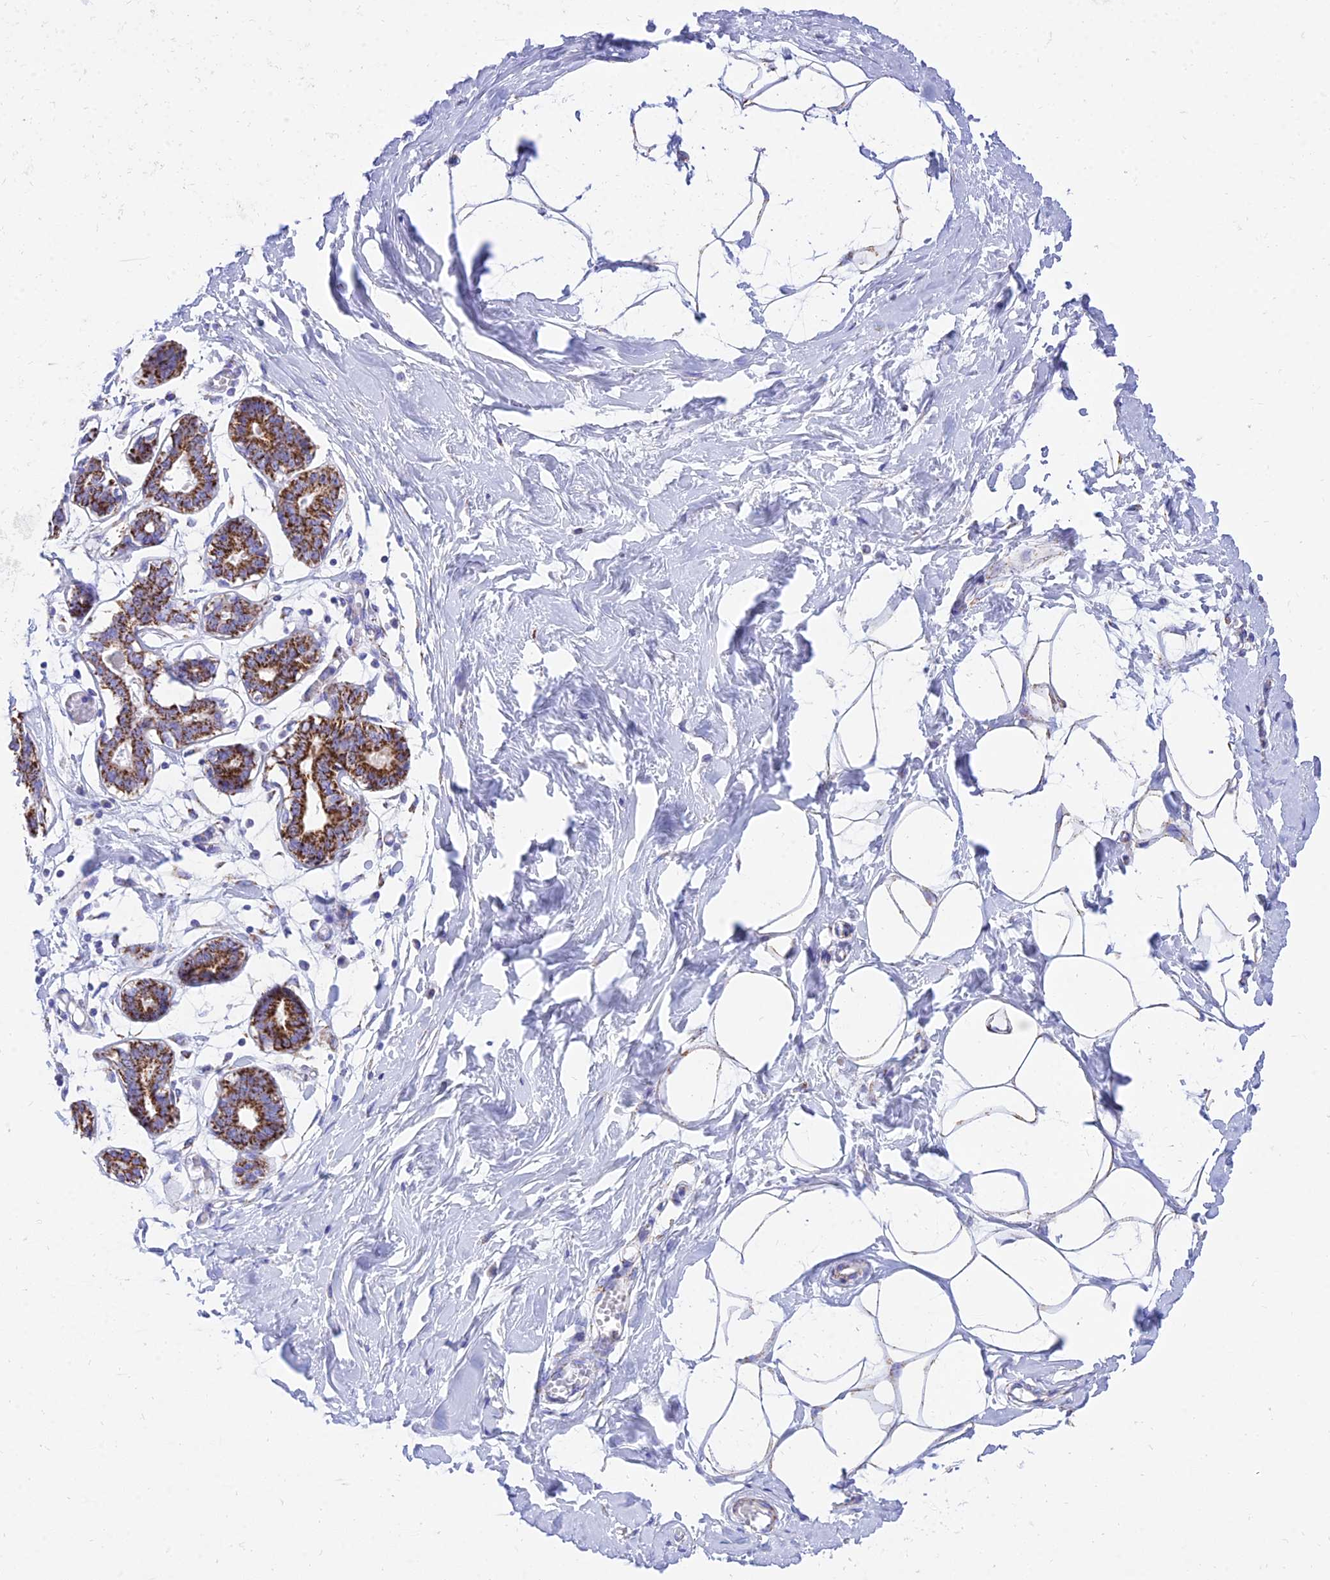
{"staining": {"intensity": "negative", "quantity": "none", "location": "none"}, "tissue": "breast", "cell_type": "Adipocytes", "image_type": "normal", "snomed": [{"axis": "morphology", "description": "Normal tissue, NOS"}, {"axis": "topography", "description": "Breast"}], "caption": "Immunohistochemistry of unremarkable human breast demonstrates no positivity in adipocytes. The staining was performed using DAB to visualize the protein expression in brown, while the nuclei were stained in blue with hematoxylin (Magnification: 20x).", "gene": "PKN3", "patient": {"sex": "female", "age": 27}}